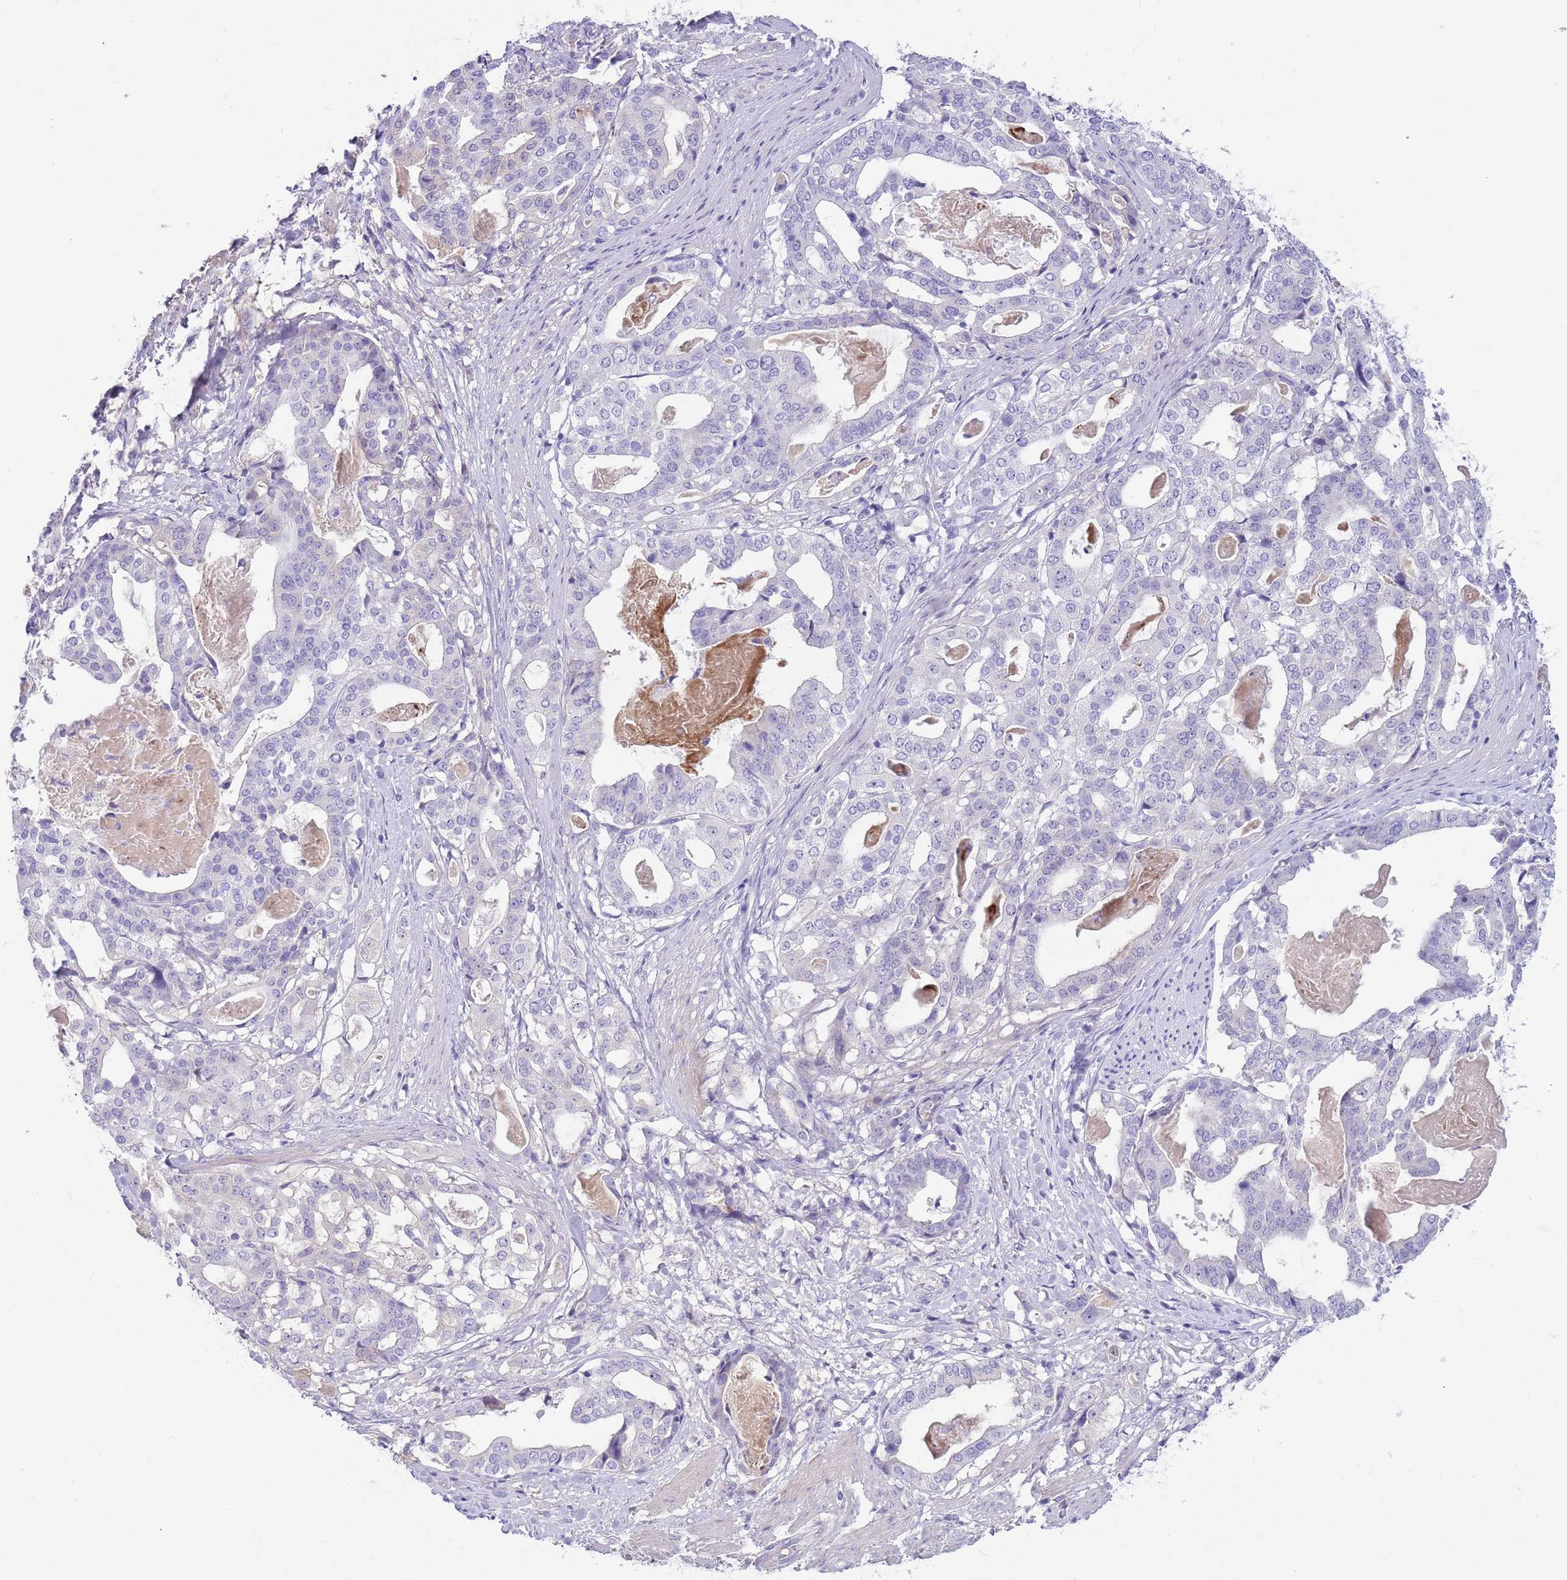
{"staining": {"intensity": "negative", "quantity": "none", "location": "none"}, "tissue": "stomach cancer", "cell_type": "Tumor cells", "image_type": "cancer", "snomed": [{"axis": "morphology", "description": "Adenocarcinoma, NOS"}, {"axis": "topography", "description": "Stomach"}], "caption": "High power microscopy micrograph of an immunohistochemistry (IHC) histopathology image of stomach cancer, revealing no significant positivity in tumor cells.", "gene": "LEPROTL1", "patient": {"sex": "male", "age": 48}}